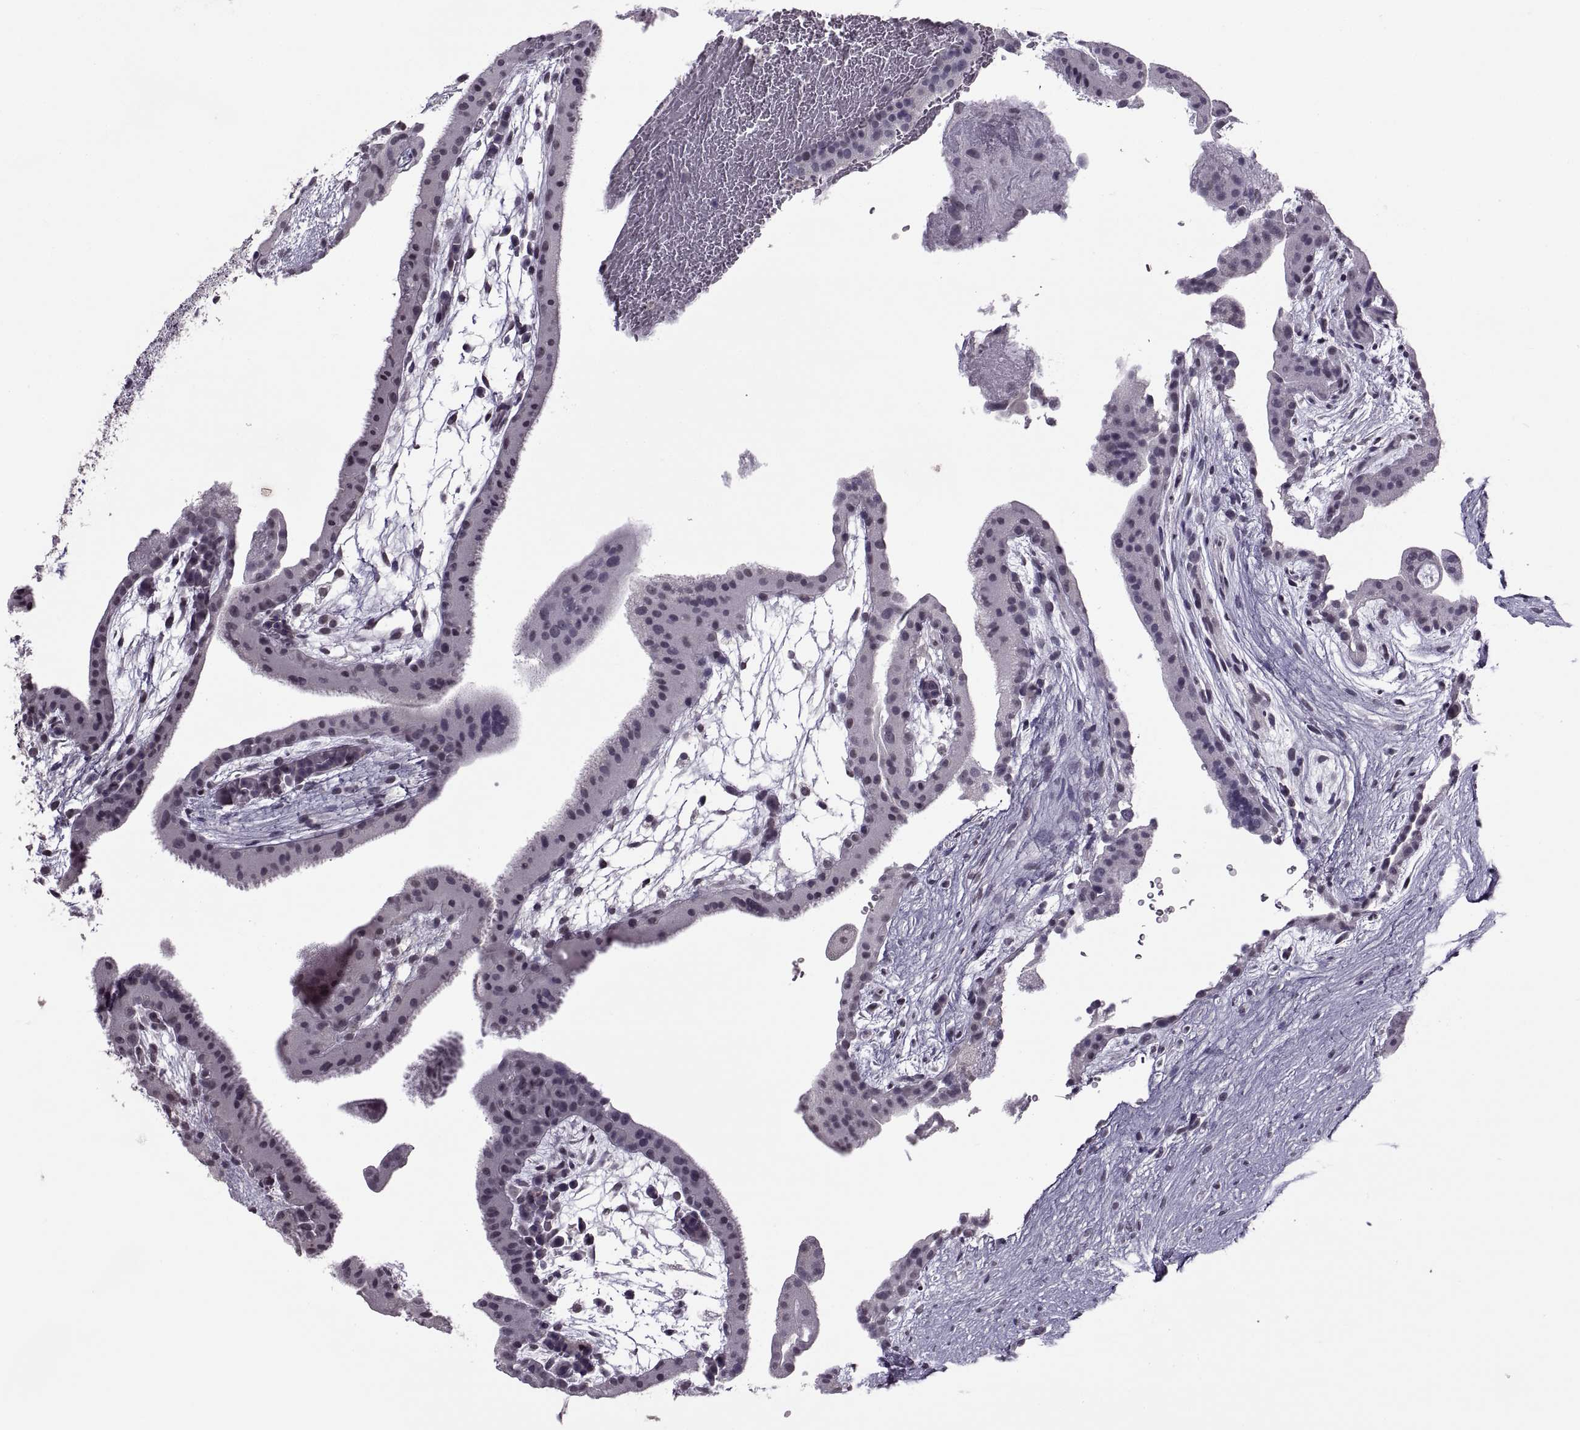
{"staining": {"intensity": "weak", "quantity": "<25%", "location": "nuclear"}, "tissue": "placenta", "cell_type": "Decidual cells", "image_type": "normal", "snomed": [{"axis": "morphology", "description": "Normal tissue, NOS"}, {"axis": "topography", "description": "Placenta"}], "caption": "Human placenta stained for a protein using IHC displays no positivity in decidual cells.", "gene": "OTP", "patient": {"sex": "female", "age": 19}}